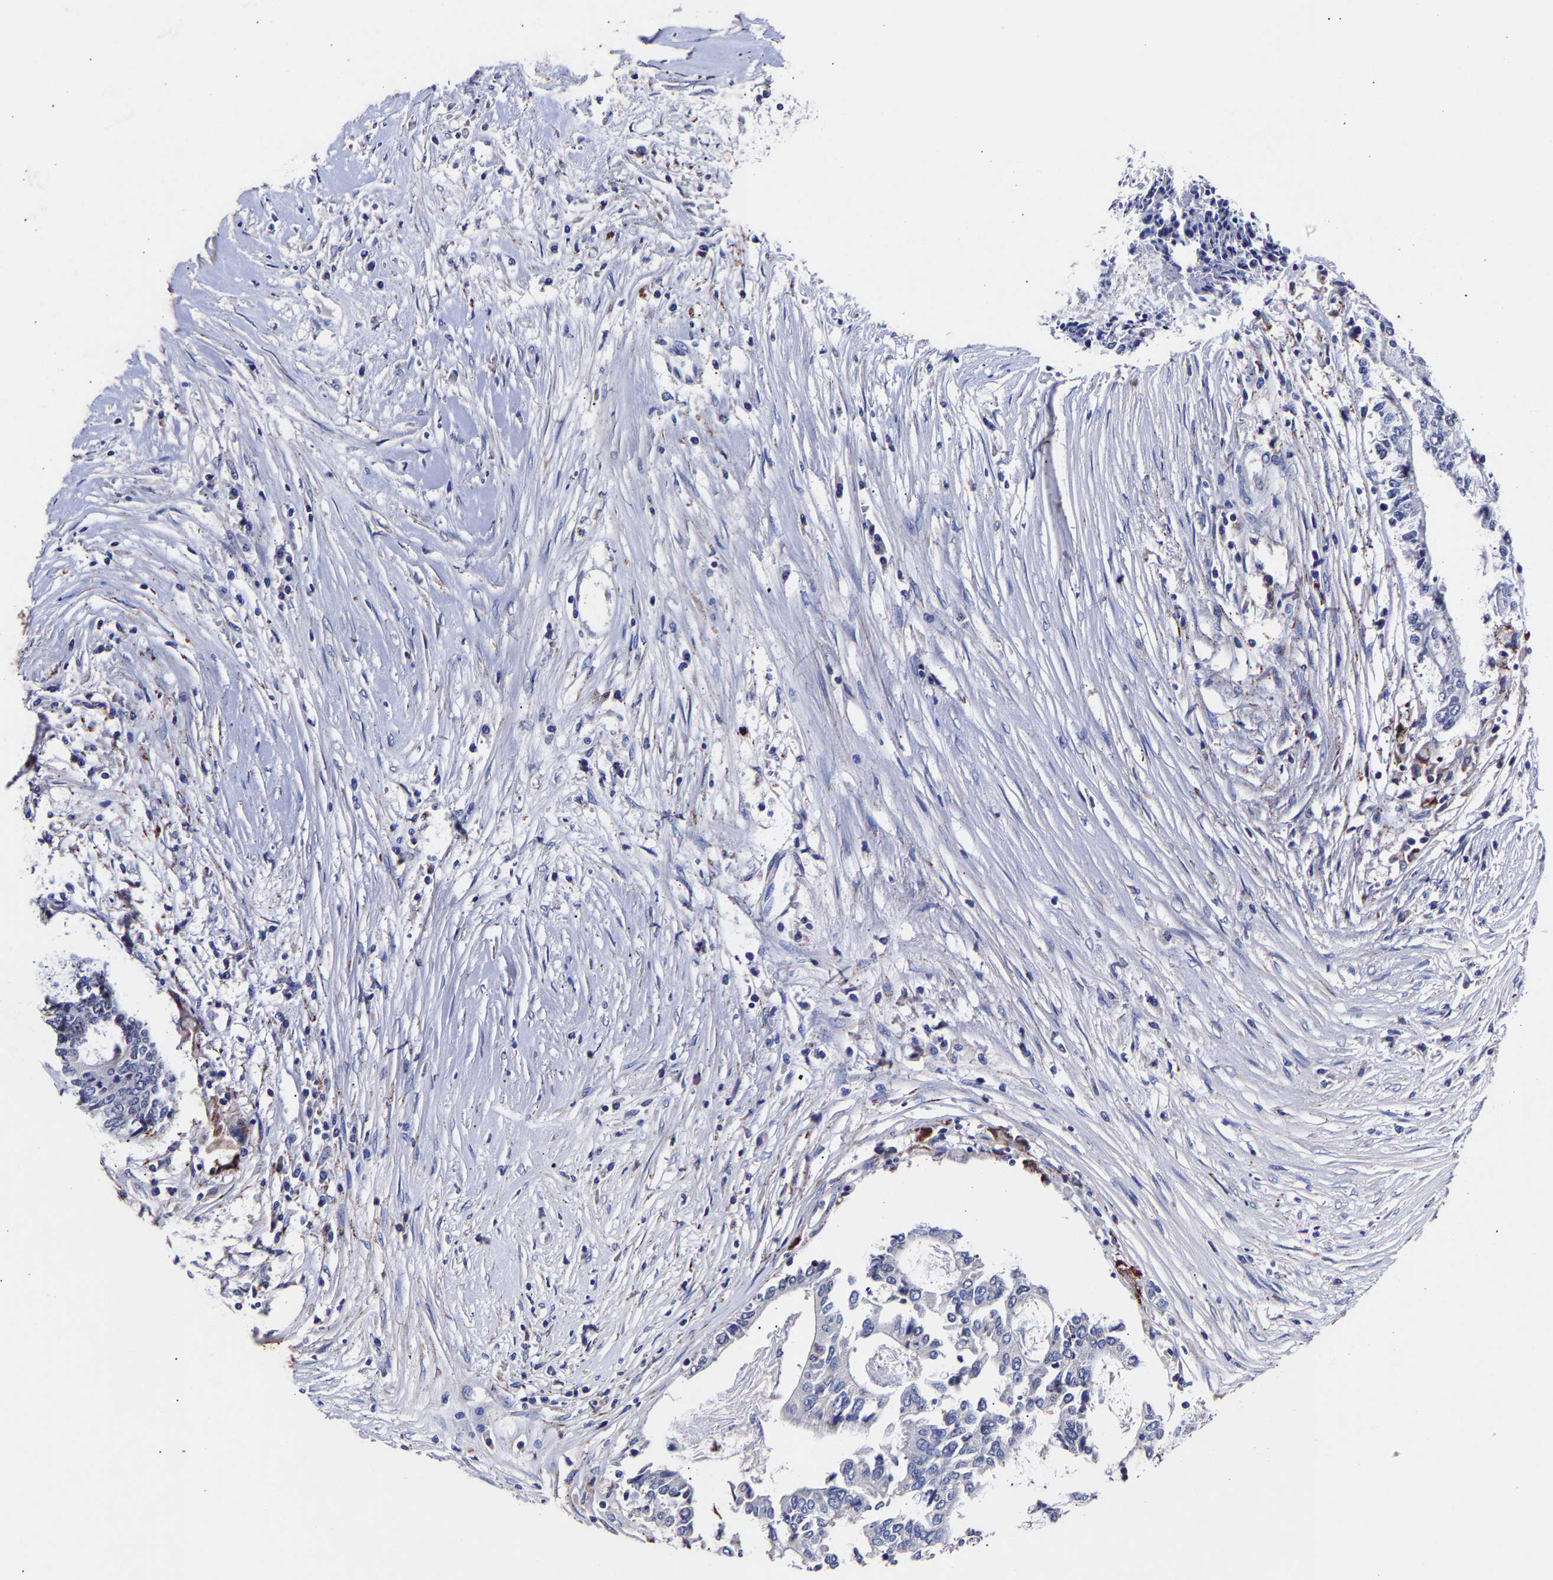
{"staining": {"intensity": "negative", "quantity": "none", "location": "none"}, "tissue": "colorectal cancer", "cell_type": "Tumor cells", "image_type": "cancer", "snomed": [{"axis": "morphology", "description": "Adenocarcinoma, NOS"}, {"axis": "topography", "description": "Rectum"}], "caption": "Tumor cells are negative for protein expression in human colorectal adenocarcinoma. (Brightfield microscopy of DAB (3,3'-diaminobenzidine) immunohistochemistry (IHC) at high magnification).", "gene": "SEM1", "patient": {"sex": "male", "age": 63}}